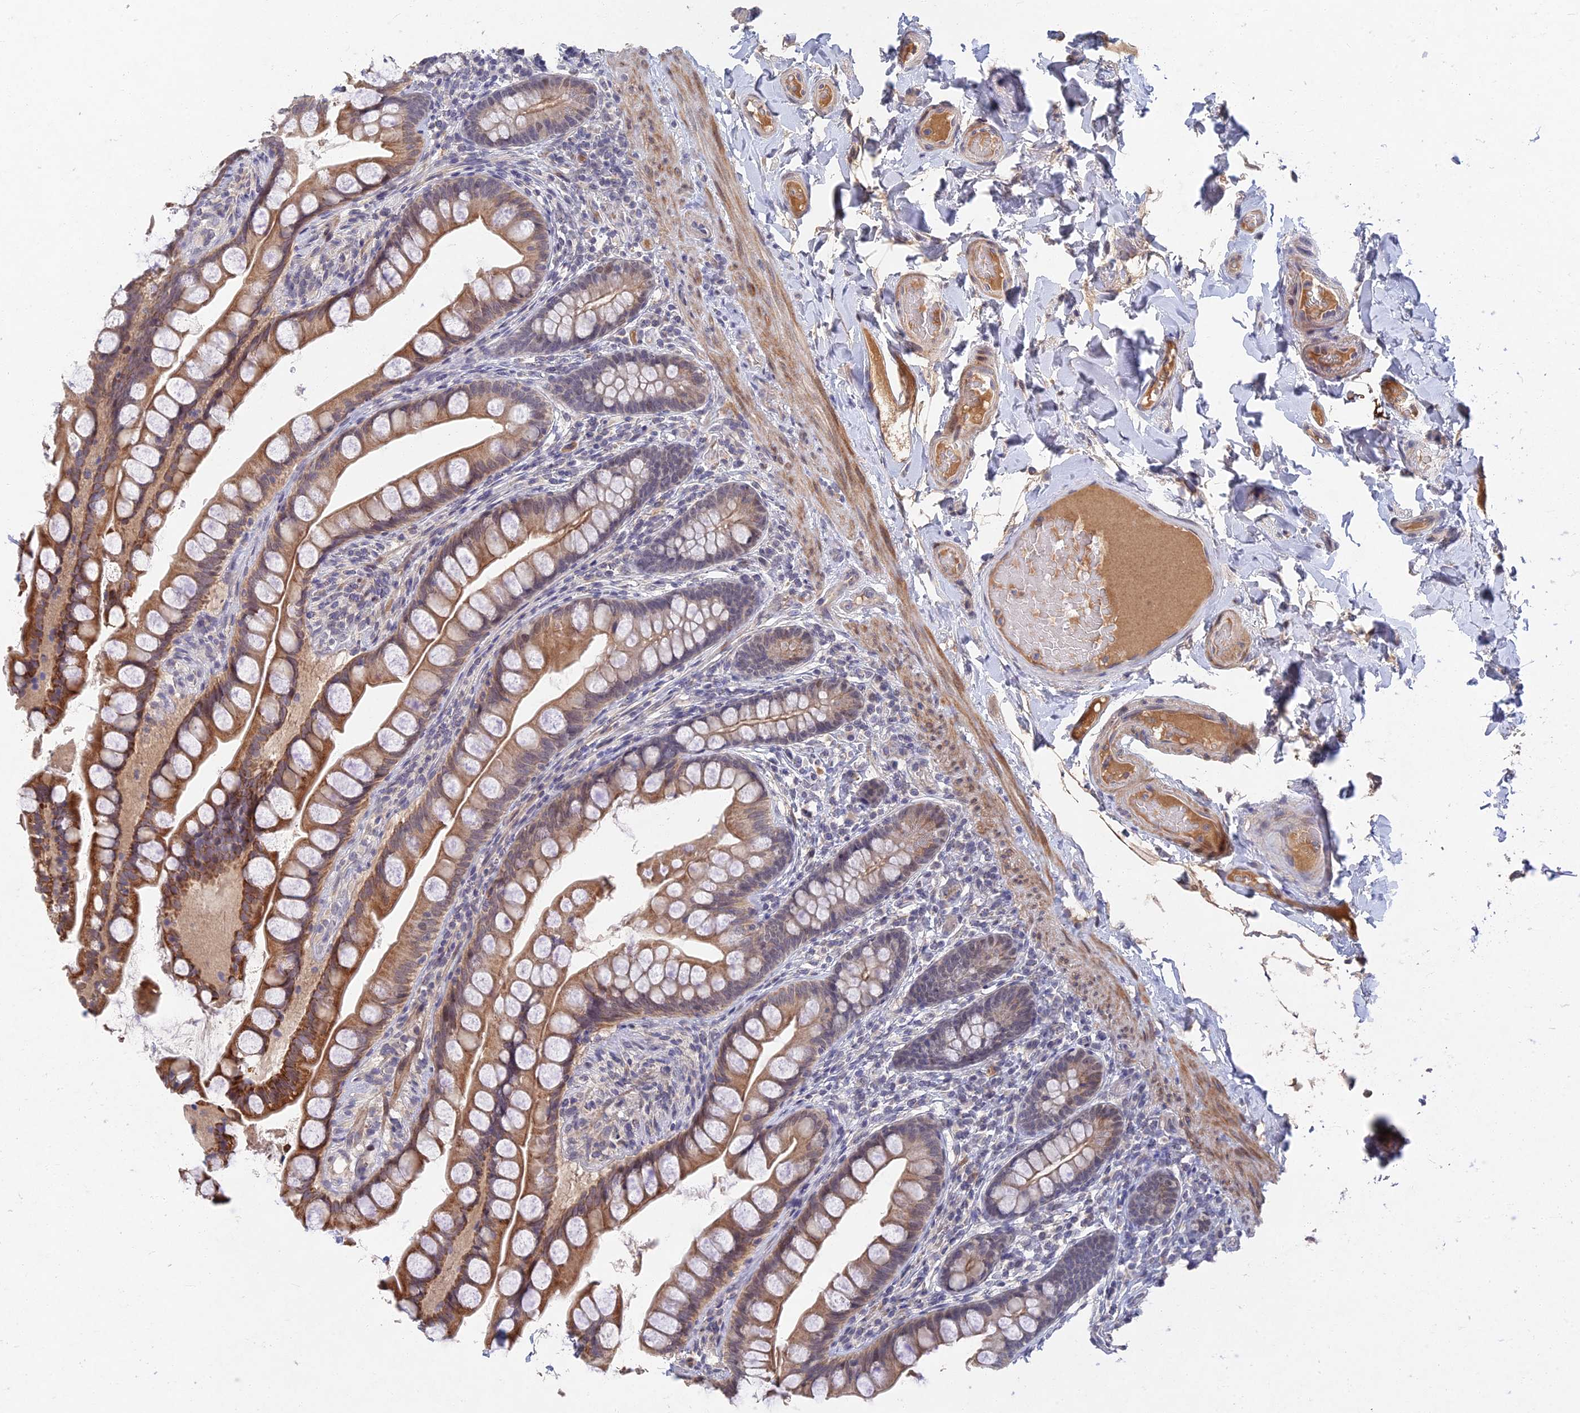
{"staining": {"intensity": "strong", "quantity": "25%-75%", "location": "cytoplasmic/membranous"}, "tissue": "small intestine", "cell_type": "Glandular cells", "image_type": "normal", "snomed": [{"axis": "morphology", "description": "Normal tissue, NOS"}, {"axis": "topography", "description": "Small intestine"}], "caption": "Human small intestine stained with a brown dye shows strong cytoplasmic/membranous positive staining in approximately 25%-75% of glandular cells.", "gene": "GNA15", "patient": {"sex": "male", "age": 70}}